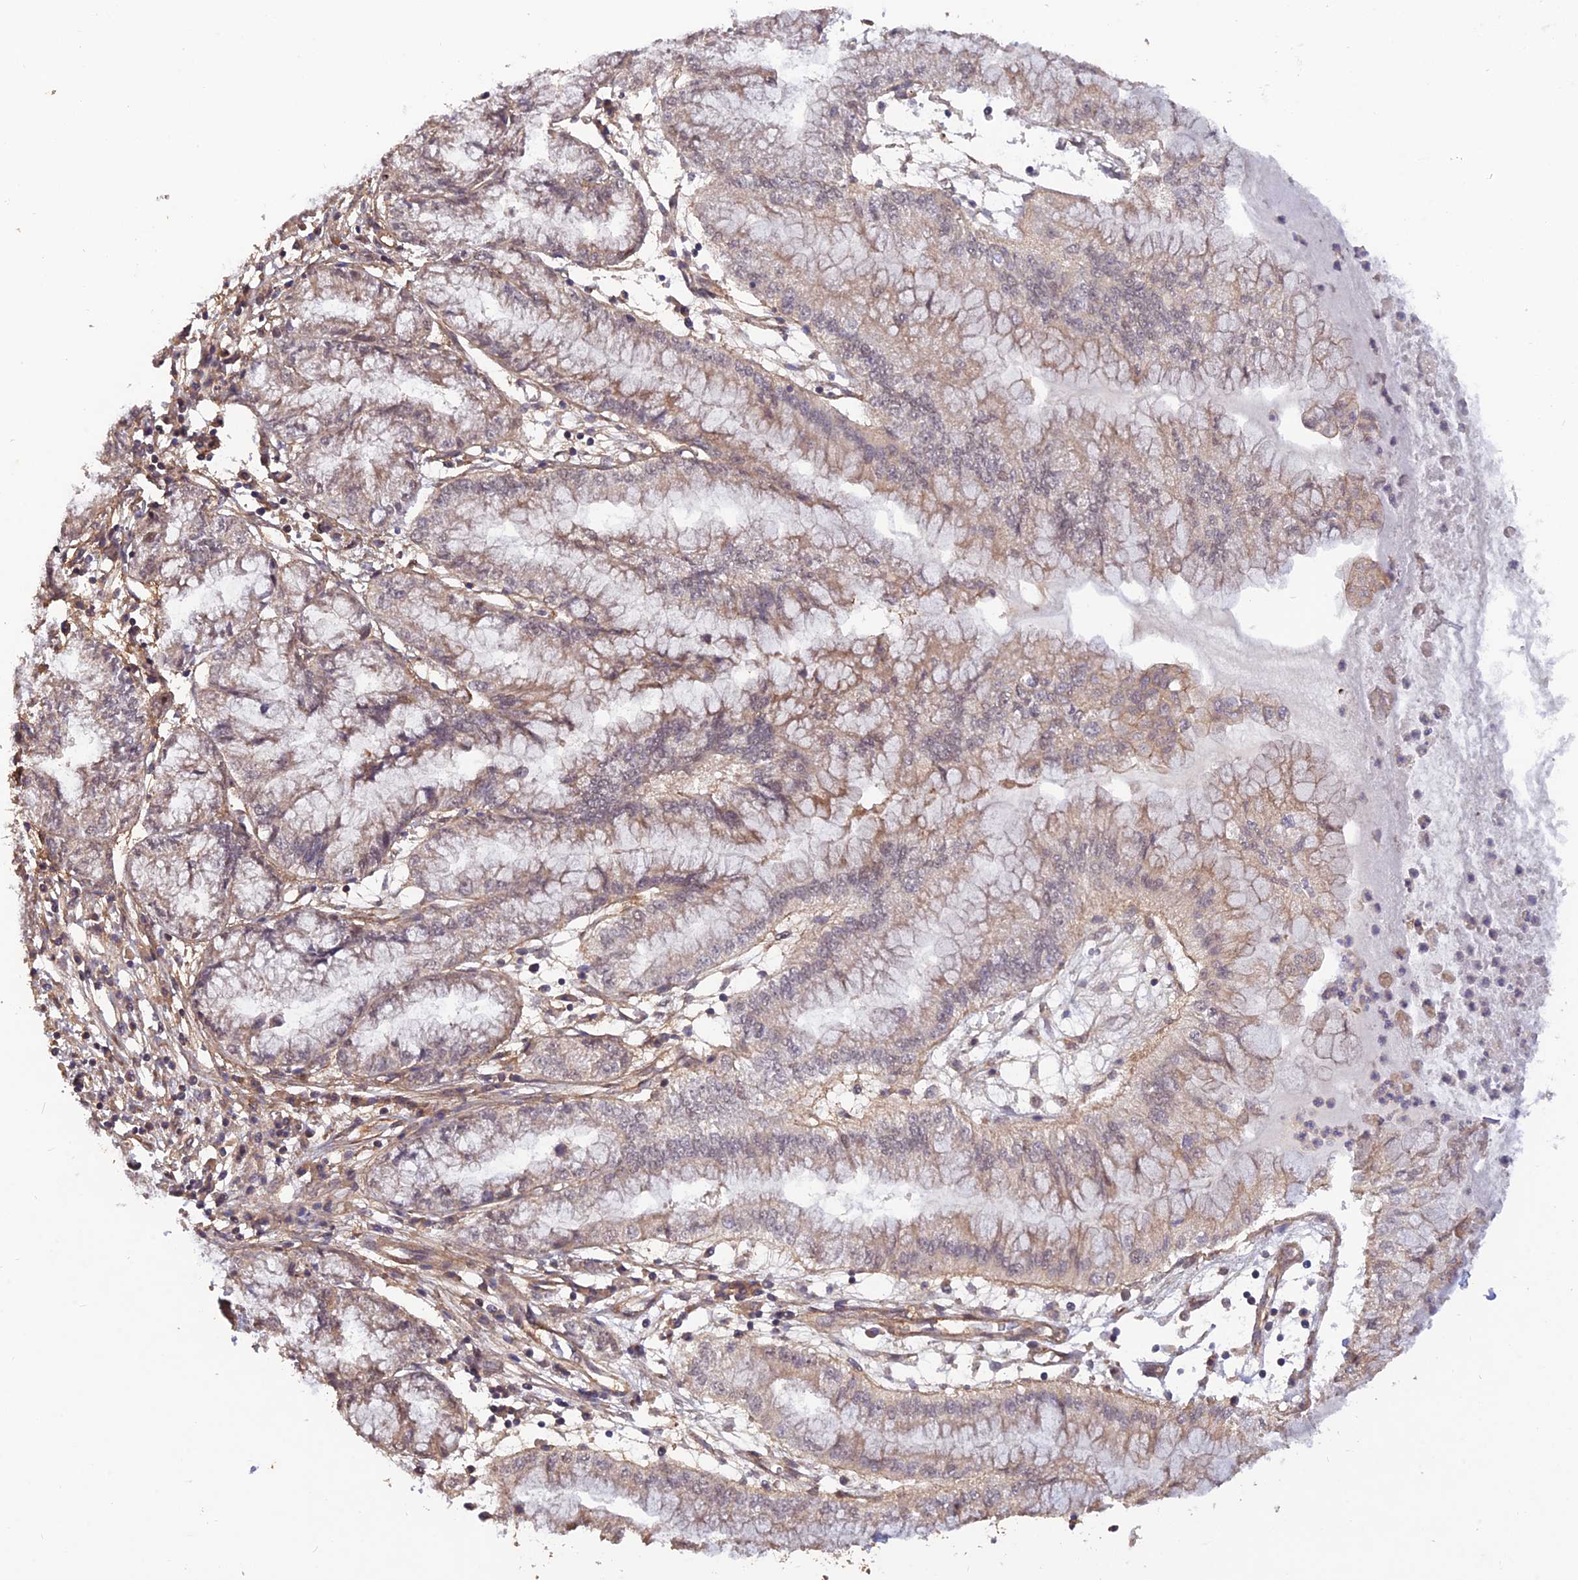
{"staining": {"intensity": "weak", "quantity": "<25%", "location": "cytoplasmic/membranous"}, "tissue": "pancreatic cancer", "cell_type": "Tumor cells", "image_type": "cancer", "snomed": [{"axis": "morphology", "description": "Adenocarcinoma, NOS"}, {"axis": "topography", "description": "Pancreas"}], "caption": "Tumor cells are negative for protein expression in human pancreatic cancer. (DAB IHC with hematoxylin counter stain).", "gene": "PAGR1", "patient": {"sex": "male", "age": 73}}